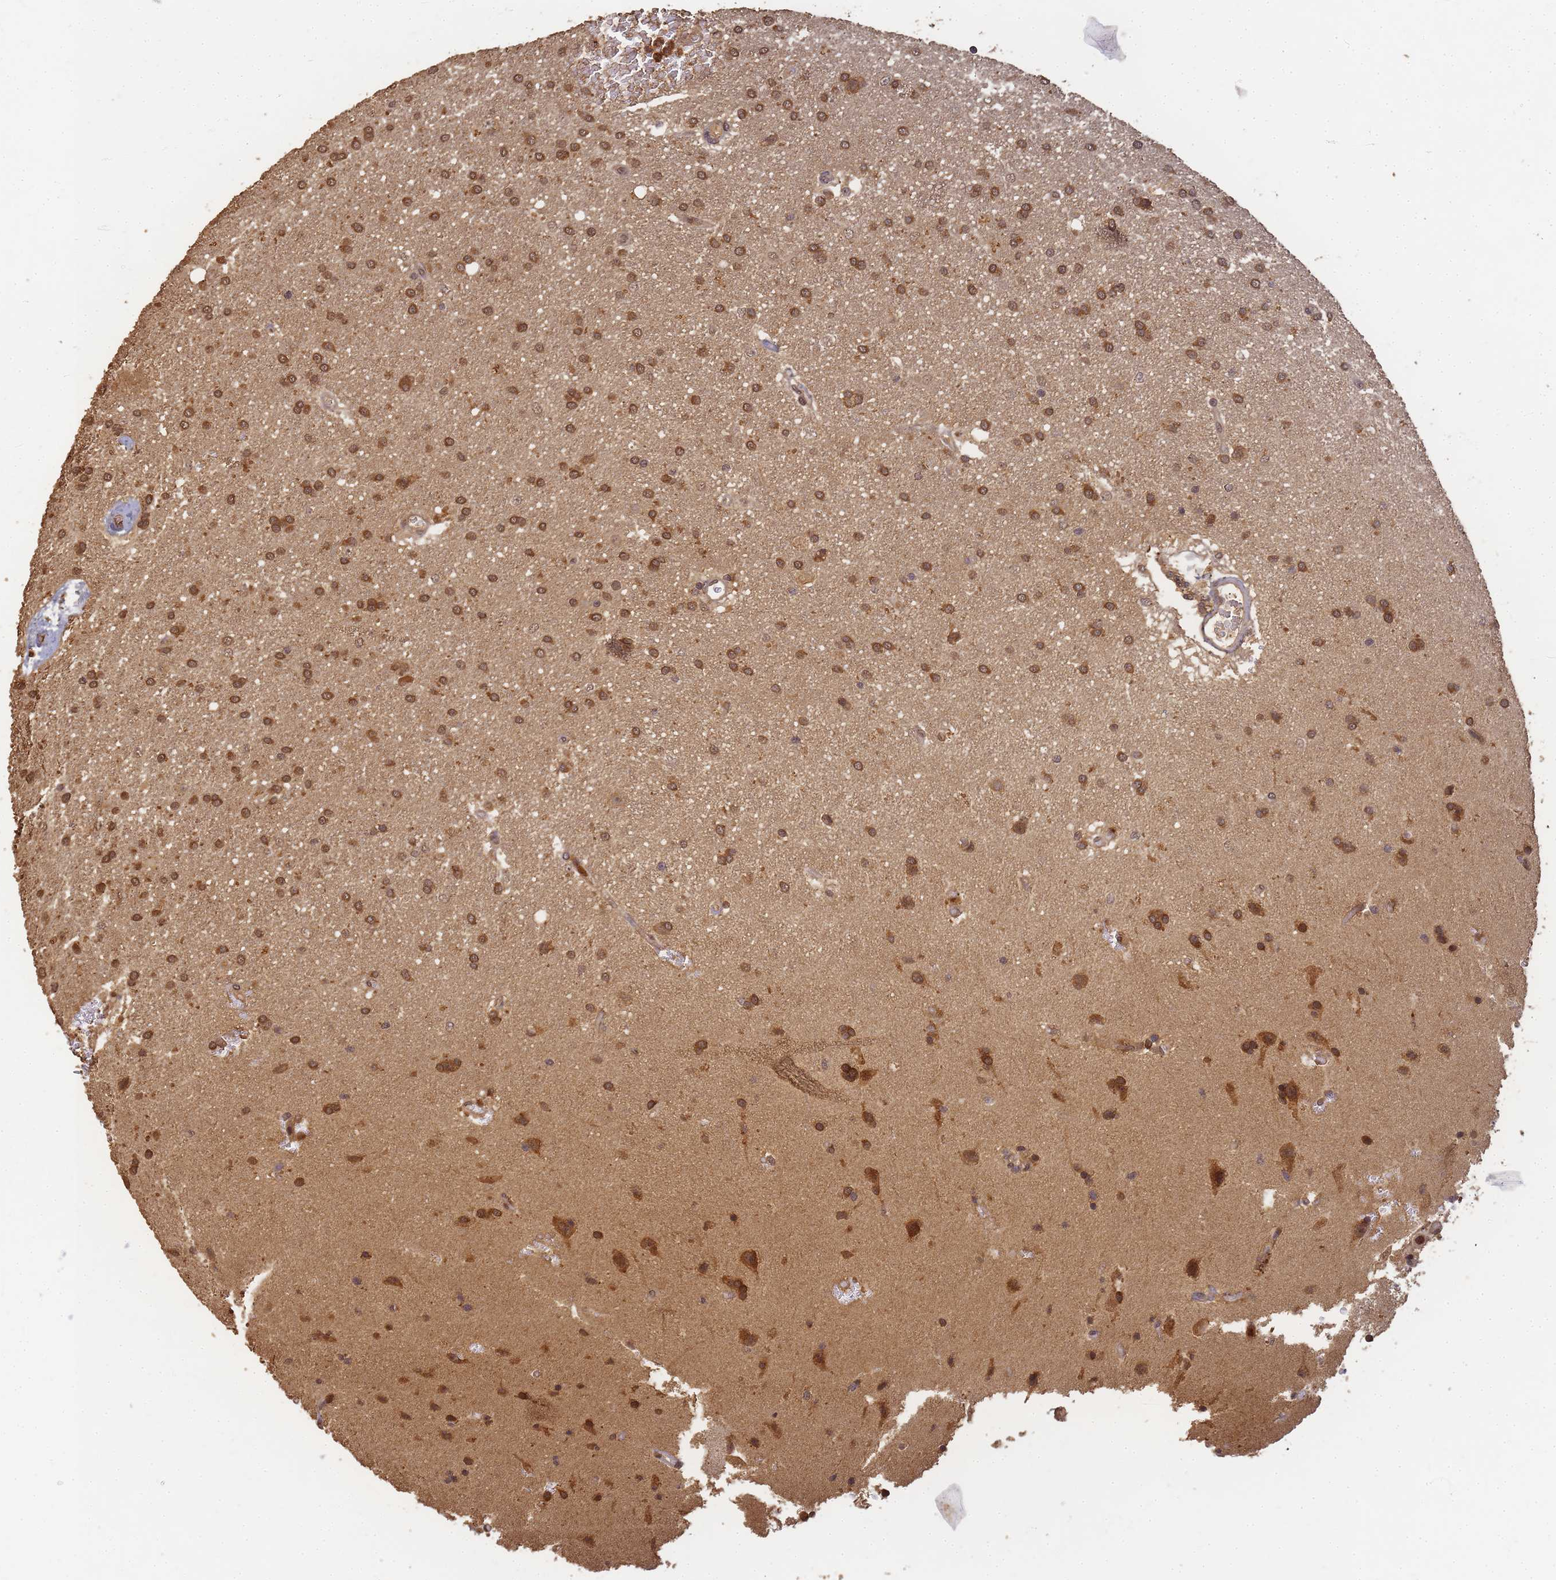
{"staining": {"intensity": "moderate", "quantity": ">75%", "location": "cytoplasmic/membranous,nuclear"}, "tissue": "glioma", "cell_type": "Tumor cells", "image_type": "cancer", "snomed": [{"axis": "morphology", "description": "Glioma, malignant, Low grade"}, {"axis": "topography", "description": "Brain"}], "caption": "Brown immunohistochemical staining in glioma shows moderate cytoplasmic/membranous and nuclear expression in approximately >75% of tumor cells.", "gene": "ALKBH1", "patient": {"sex": "male", "age": 66}}